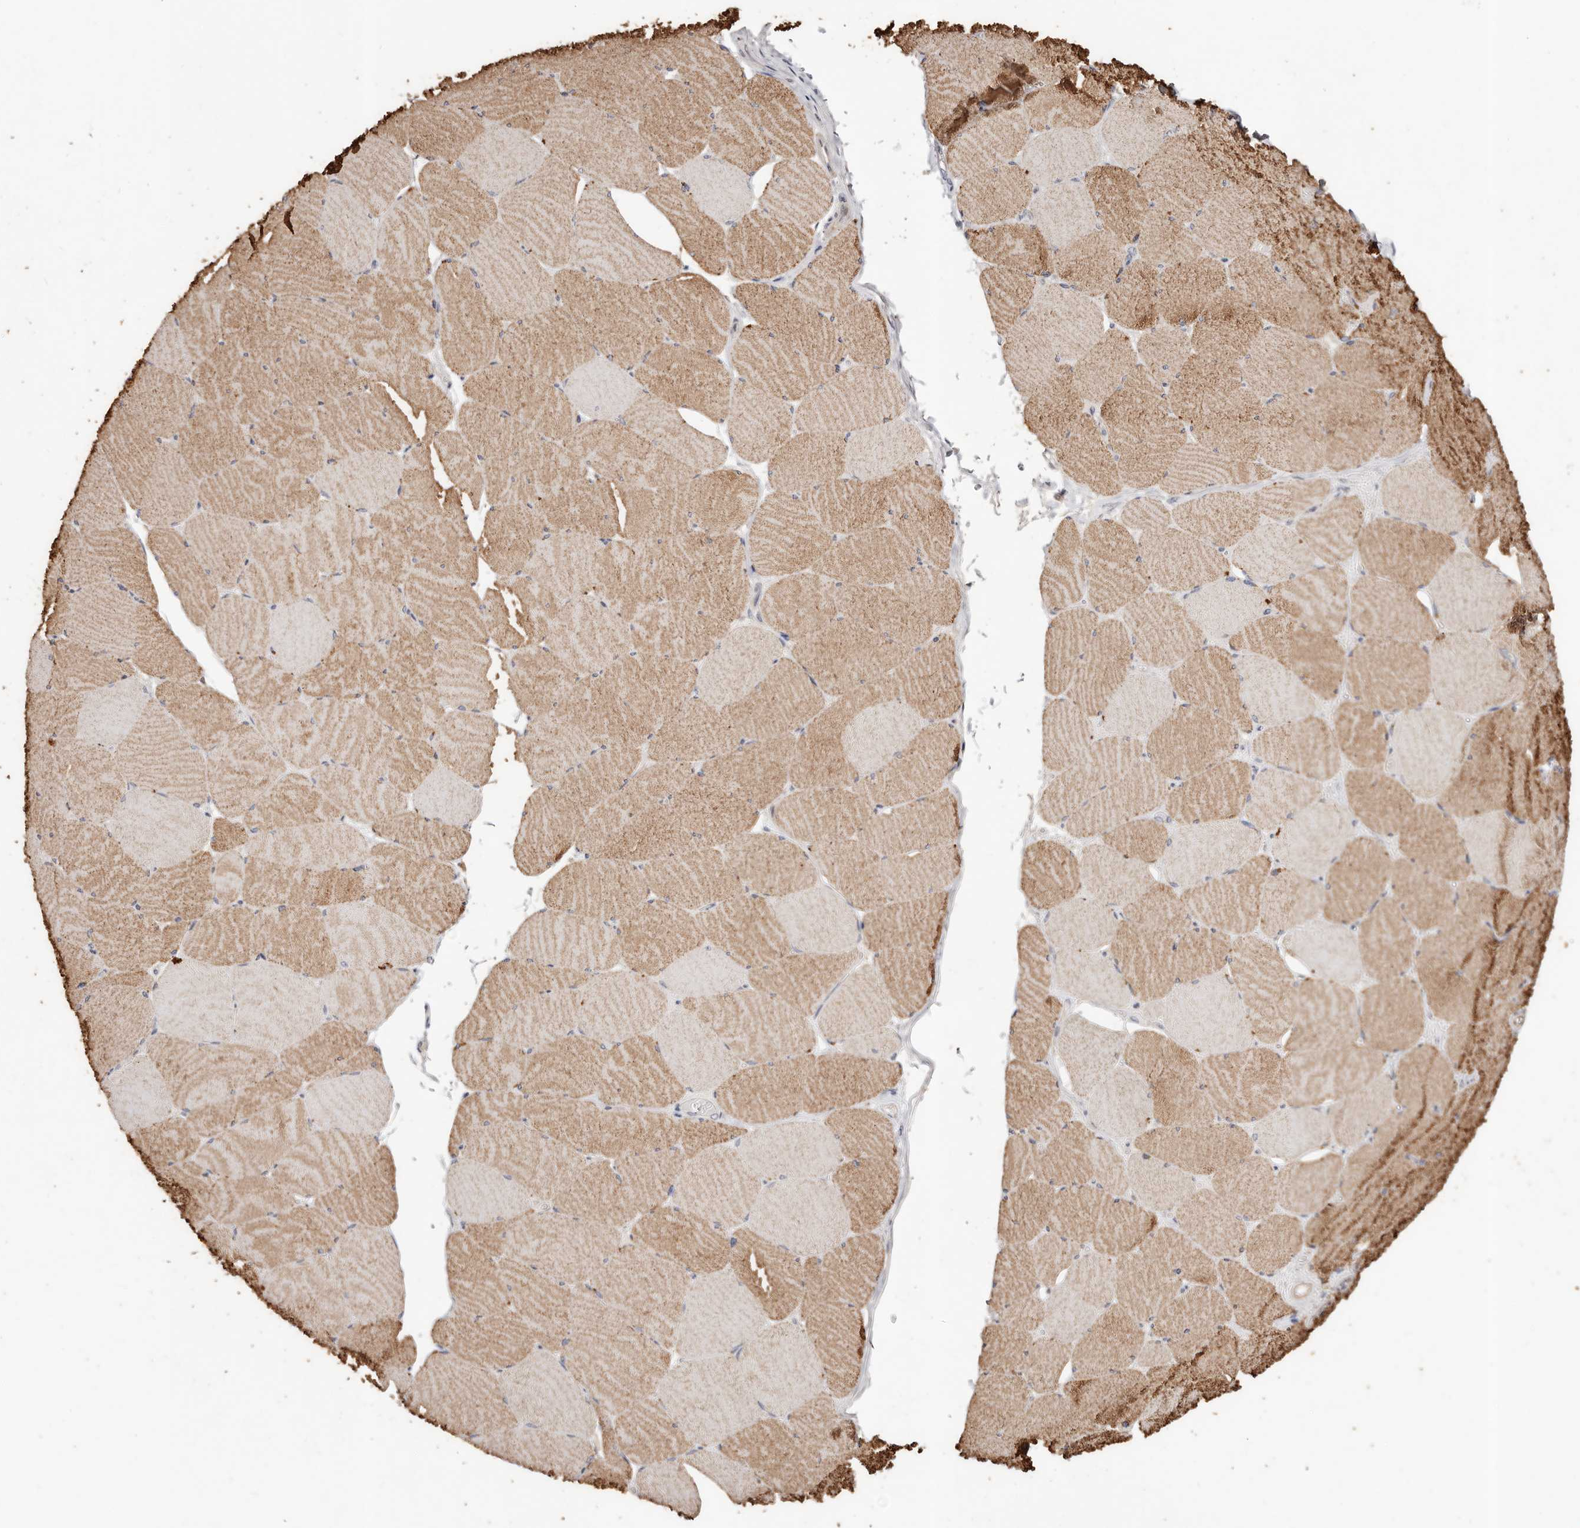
{"staining": {"intensity": "moderate", "quantity": ">75%", "location": "cytoplasmic/membranous"}, "tissue": "skeletal muscle", "cell_type": "Myocytes", "image_type": "normal", "snomed": [{"axis": "morphology", "description": "Normal tissue, NOS"}, {"axis": "topography", "description": "Skeletal muscle"}, {"axis": "topography", "description": "Head-Neck"}], "caption": "Skeletal muscle was stained to show a protein in brown. There is medium levels of moderate cytoplasmic/membranous expression in about >75% of myocytes. The staining was performed using DAB to visualize the protein expression in brown, while the nuclei were stained in blue with hematoxylin (Magnification: 20x).", "gene": "THBS3", "patient": {"sex": "male", "age": 66}}